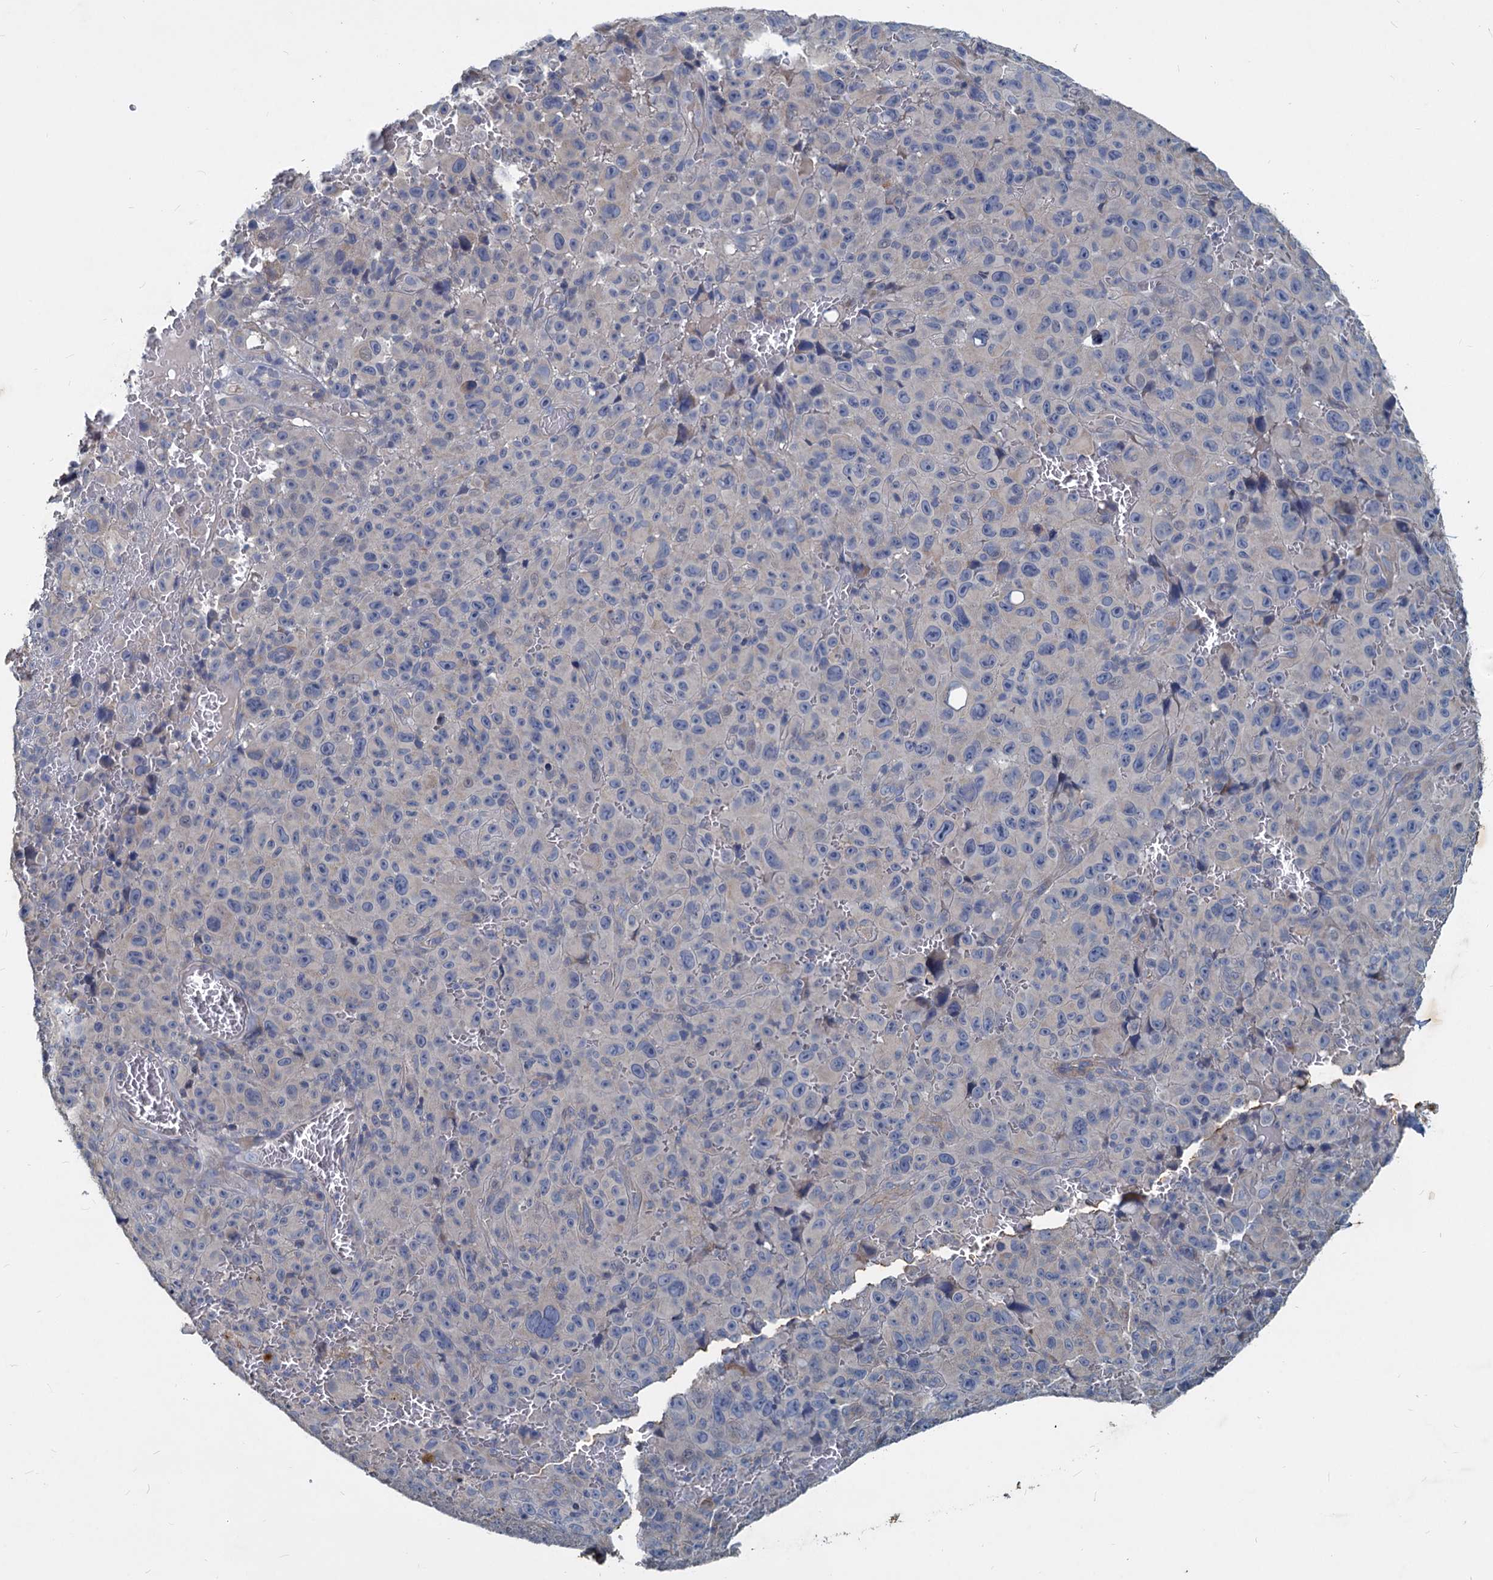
{"staining": {"intensity": "negative", "quantity": "none", "location": "none"}, "tissue": "melanoma", "cell_type": "Tumor cells", "image_type": "cancer", "snomed": [{"axis": "morphology", "description": "Malignant melanoma, NOS"}, {"axis": "topography", "description": "Skin"}], "caption": "Protein analysis of melanoma demonstrates no significant positivity in tumor cells.", "gene": "SLC2A7", "patient": {"sex": "female", "age": 82}}